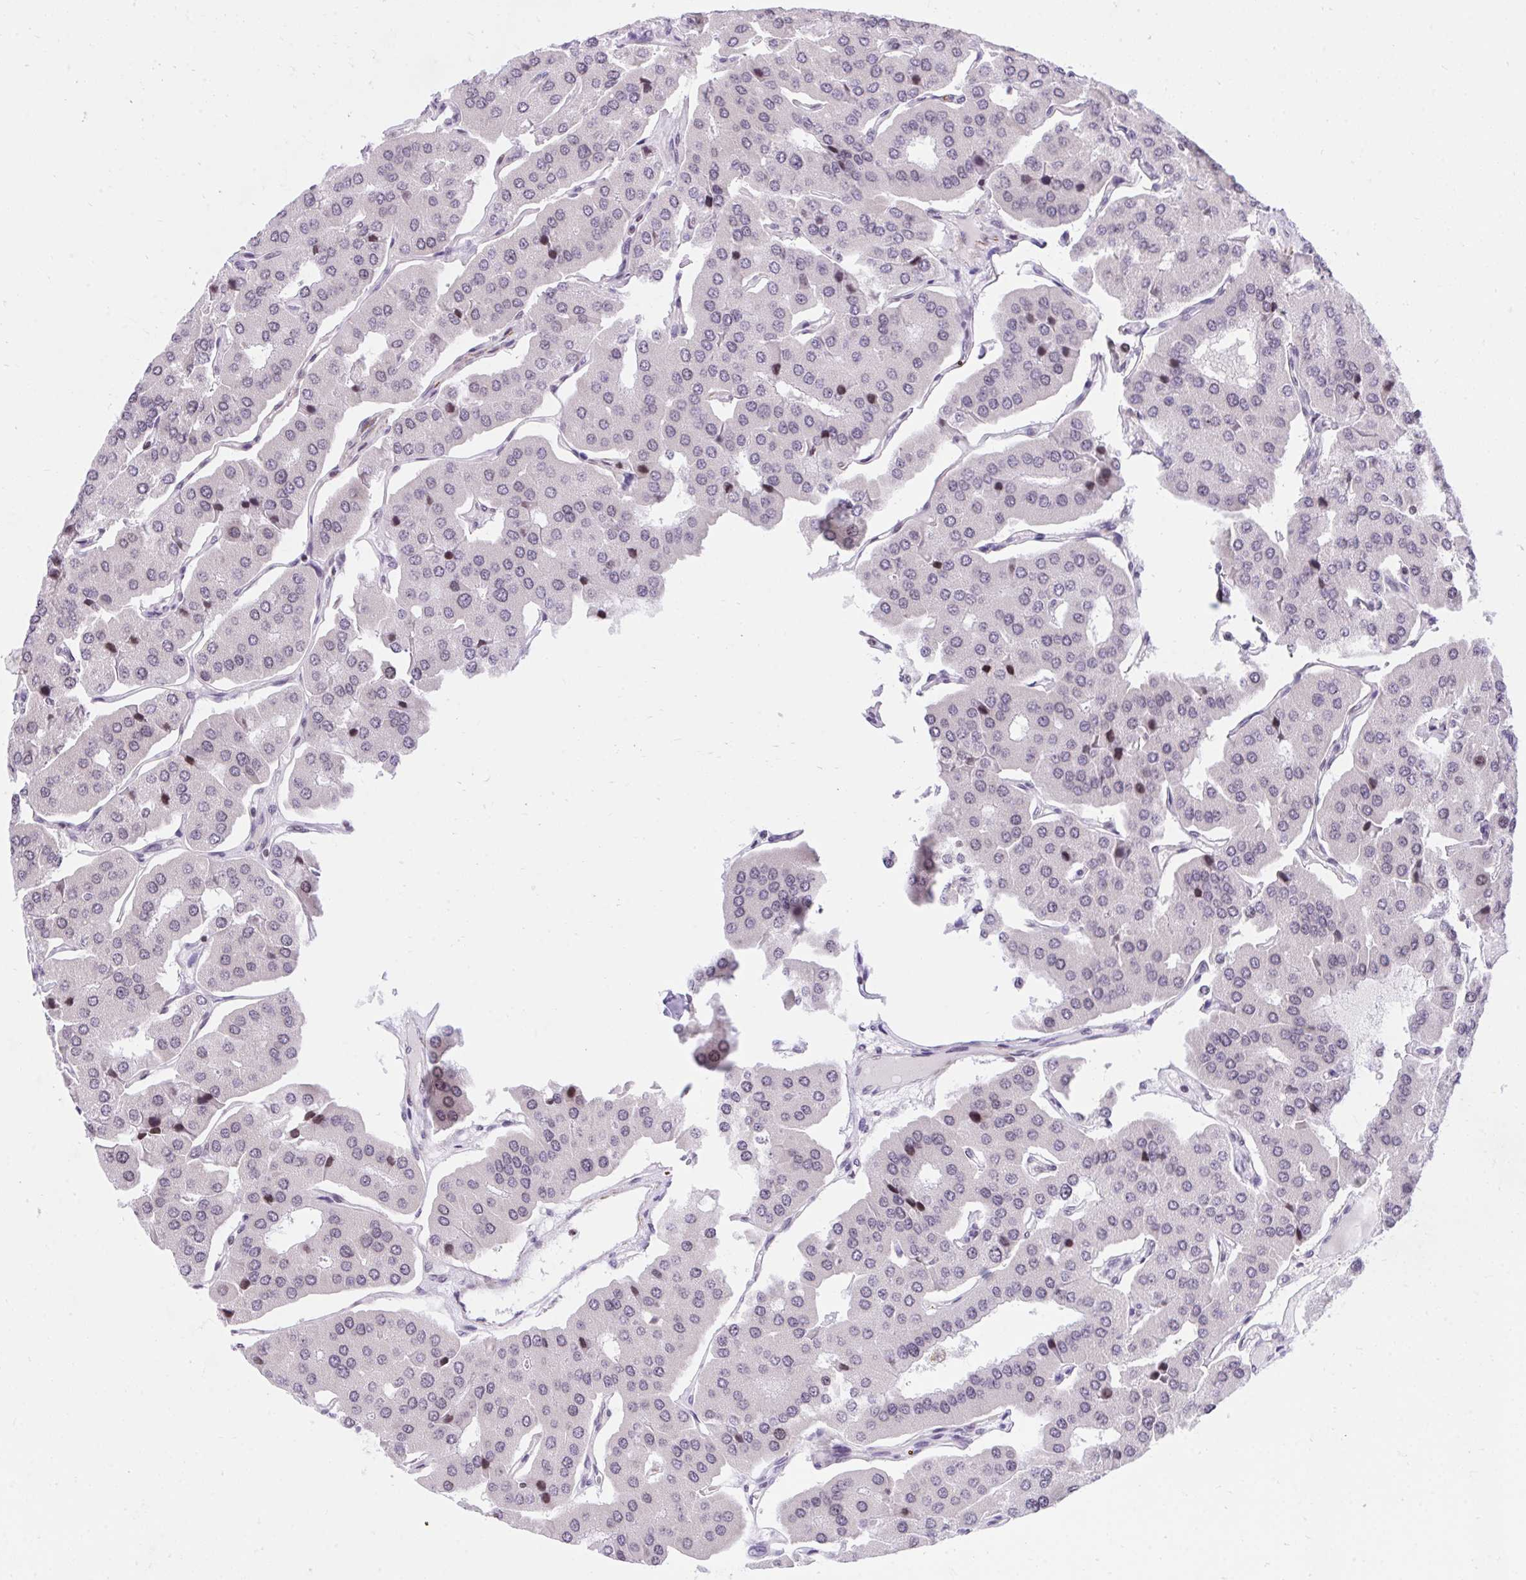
{"staining": {"intensity": "moderate", "quantity": "<25%", "location": "nuclear"}, "tissue": "parathyroid gland", "cell_type": "Glandular cells", "image_type": "normal", "snomed": [{"axis": "morphology", "description": "Normal tissue, NOS"}, {"axis": "morphology", "description": "Adenoma, NOS"}, {"axis": "topography", "description": "Parathyroid gland"}], "caption": "IHC of normal parathyroid gland exhibits low levels of moderate nuclear positivity in approximately <25% of glandular cells. (Stains: DAB (3,3'-diaminobenzidine) in brown, nuclei in blue, Microscopy: brightfield microscopy at high magnification).", "gene": "KCNN4", "patient": {"sex": "female", "age": 86}}